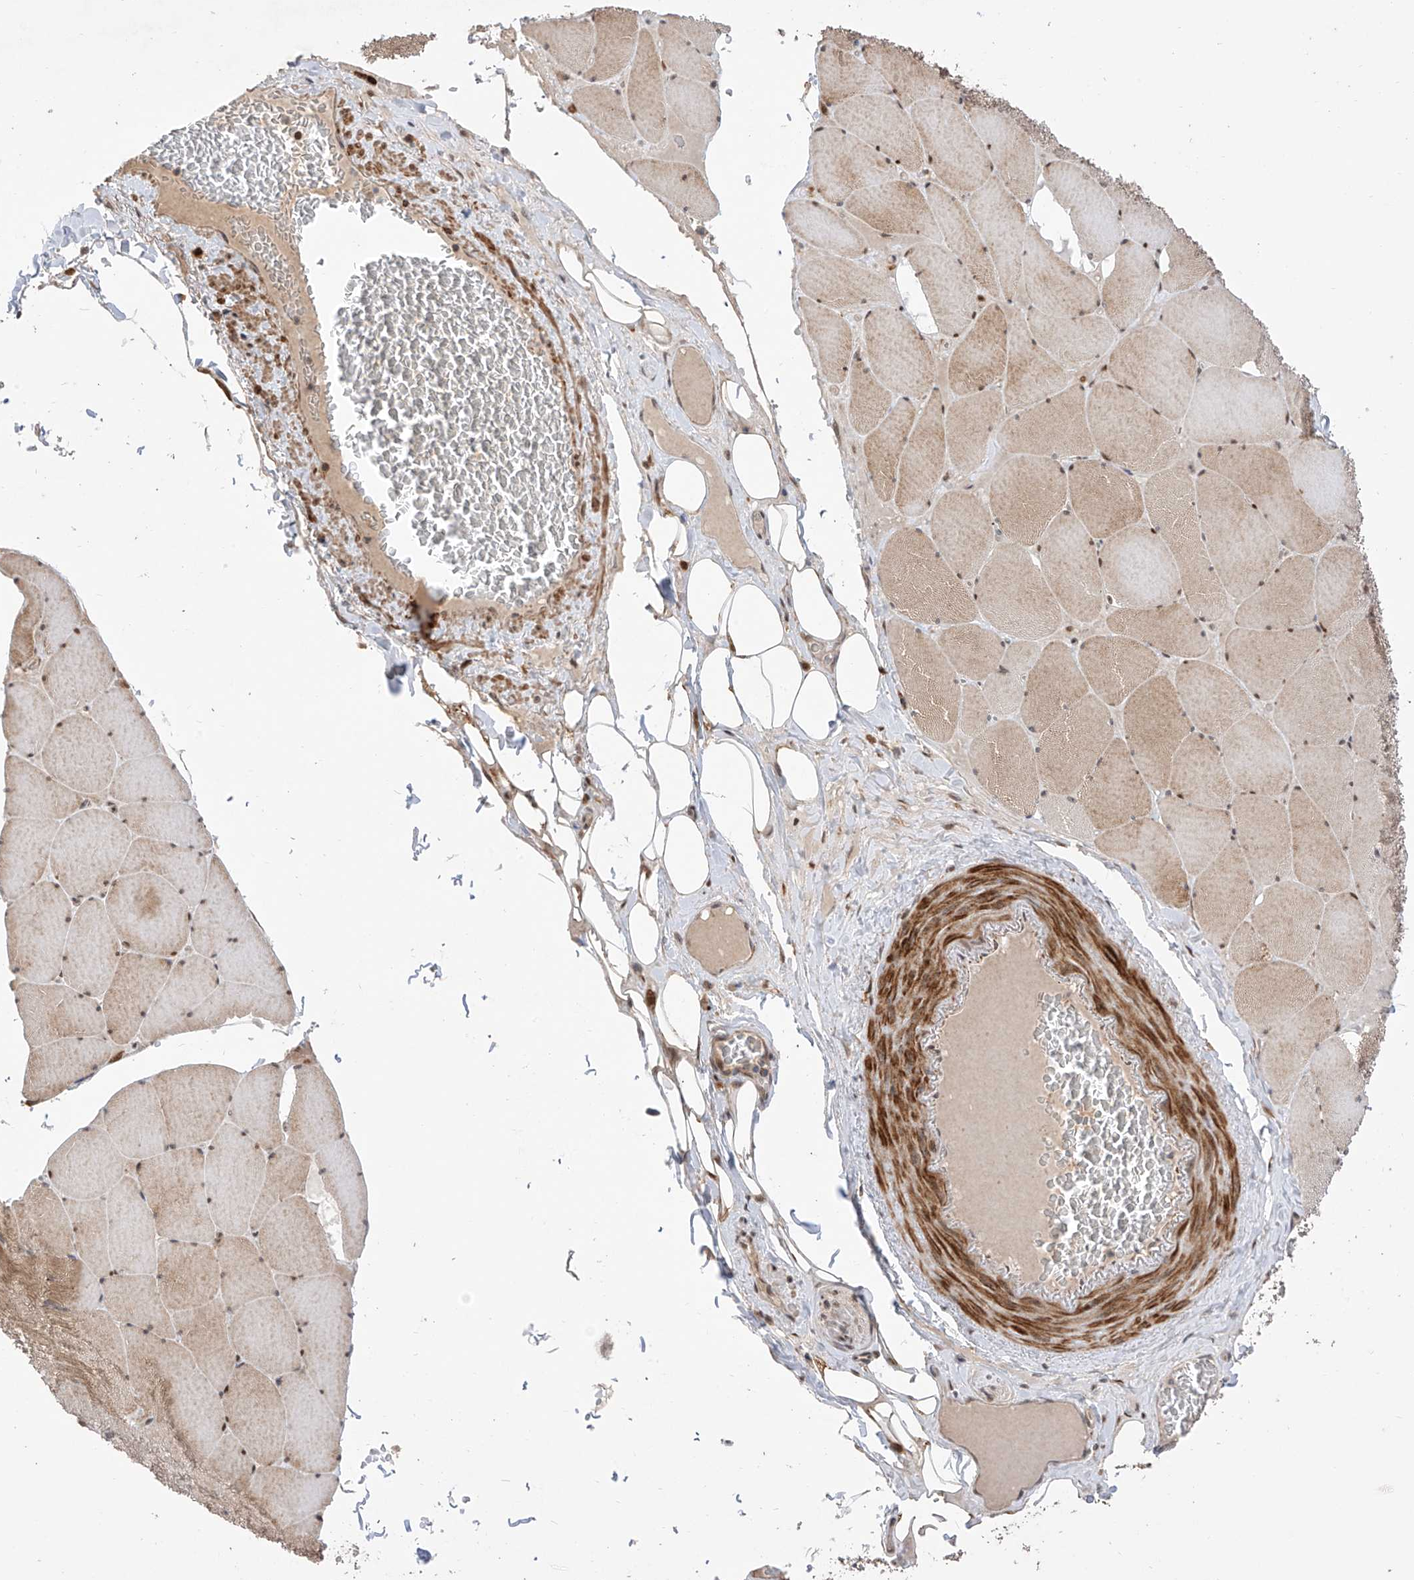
{"staining": {"intensity": "moderate", "quantity": "25%-75%", "location": "cytoplasmic/membranous,nuclear"}, "tissue": "skeletal muscle", "cell_type": "Myocytes", "image_type": "normal", "snomed": [{"axis": "morphology", "description": "Normal tissue, NOS"}, {"axis": "topography", "description": "Skeletal muscle"}, {"axis": "topography", "description": "Head-Neck"}], "caption": "Immunohistochemical staining of normal skeletal muscle displays moderate cytoplasmic/membranous,nuclear protein staining in approximately 25%-75% of myocytes.", "gene": "LATS1", "patient": {"sex": "male", "age": 66}}